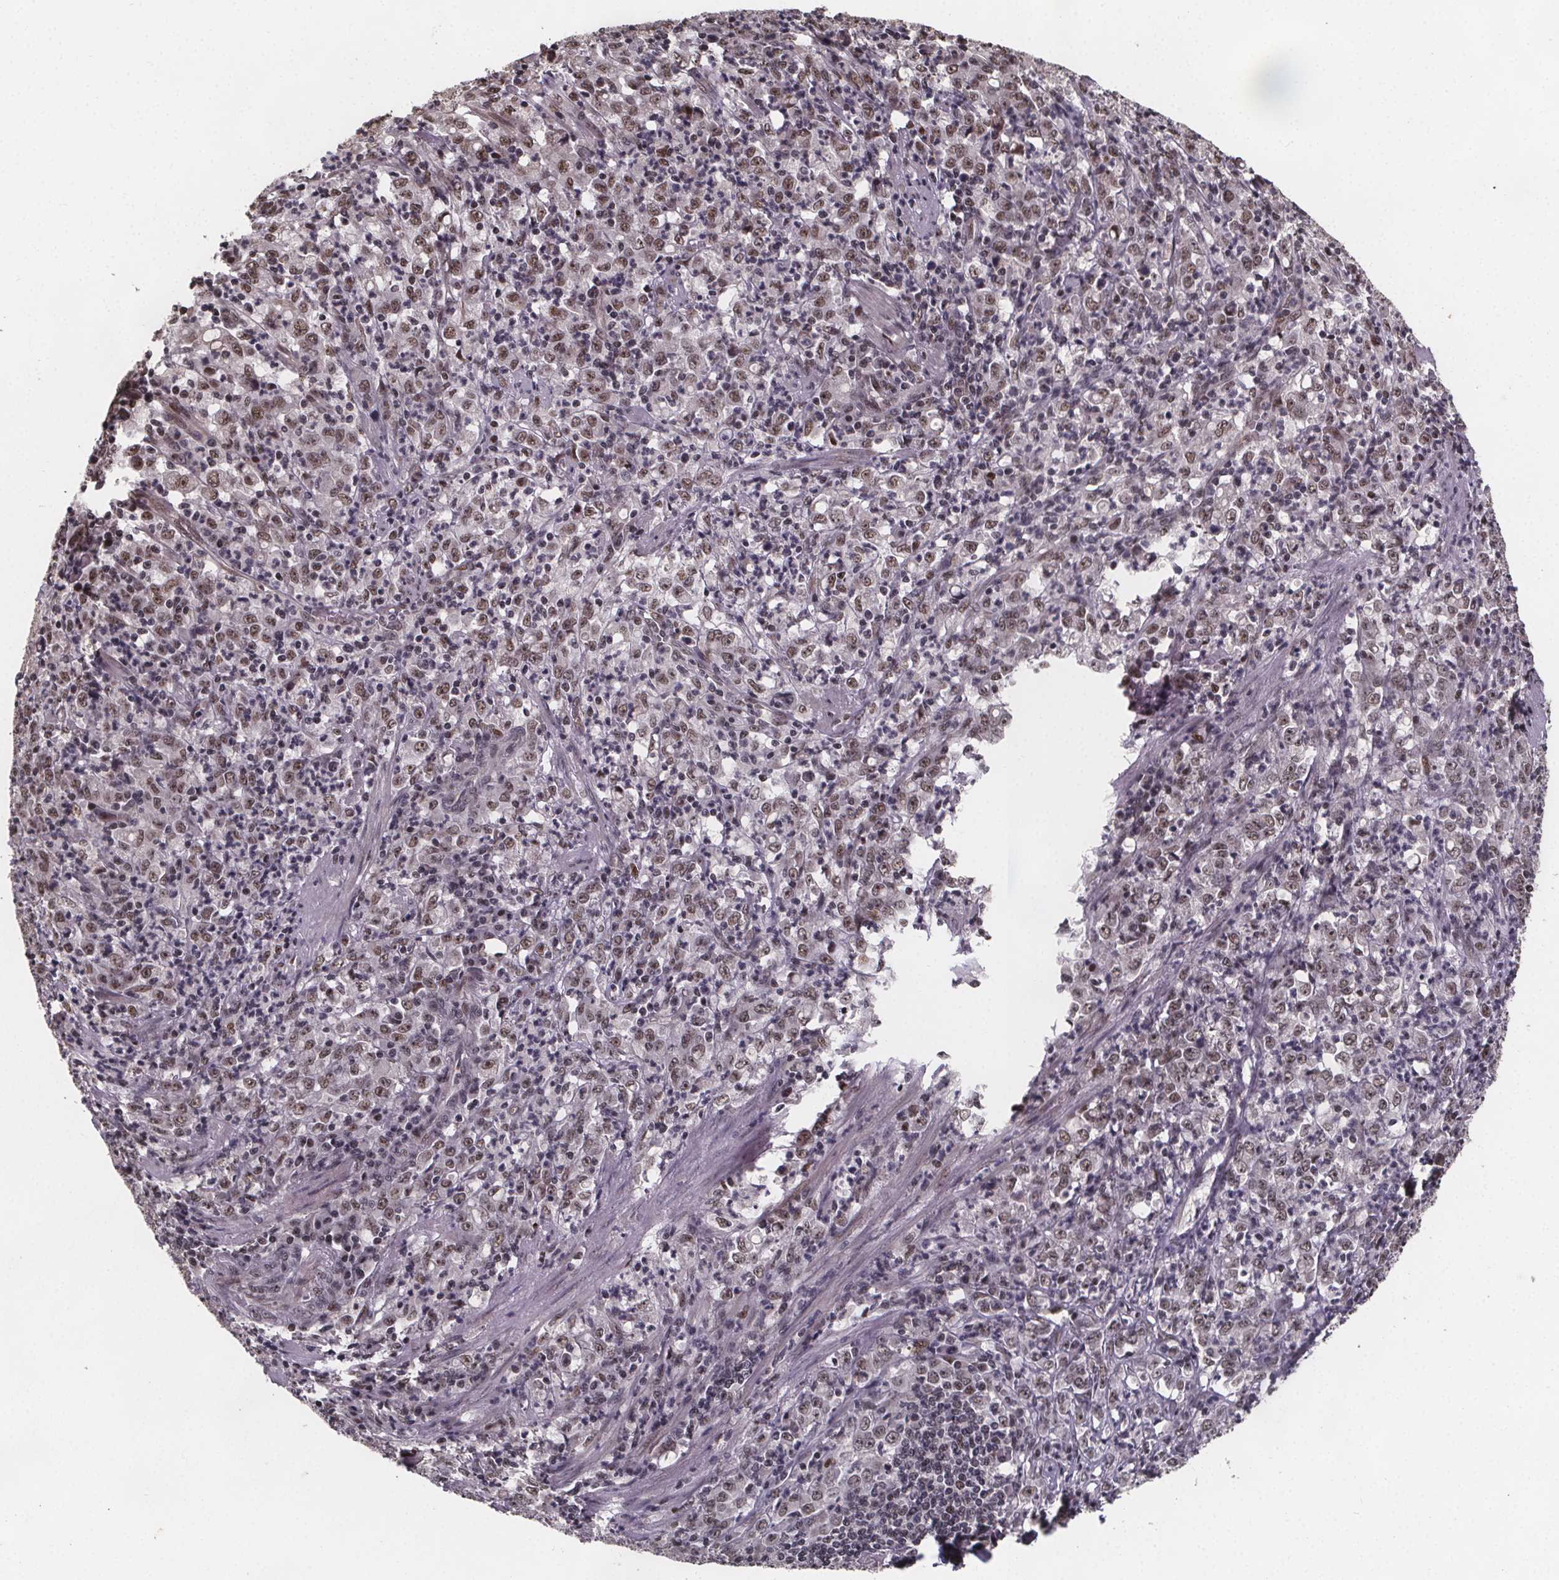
{"staining": {"intensity": "moderate", "quantity": ">75%", "location": "nuclear"}, "tissue": "stomach cancer", "cell_type": "Tumor cells", "image_type": "cancer", "snomed": [{"axis": "morphology", "description": "Adenocarcinoma, NOS"}, {"axis": "topography", "description": "Stomach, lower"}], "caption": "Protein staining shows moderate nuclear staining in about >75% of tumor cells in stomach adenocarcinoma. The staining was performed using DAB, with brown indicating positive protein expression. Nuclei are stained blue with hematoxylin.", "gene": "U2SURP", "patient": {"sex": "female", "age": 71}}